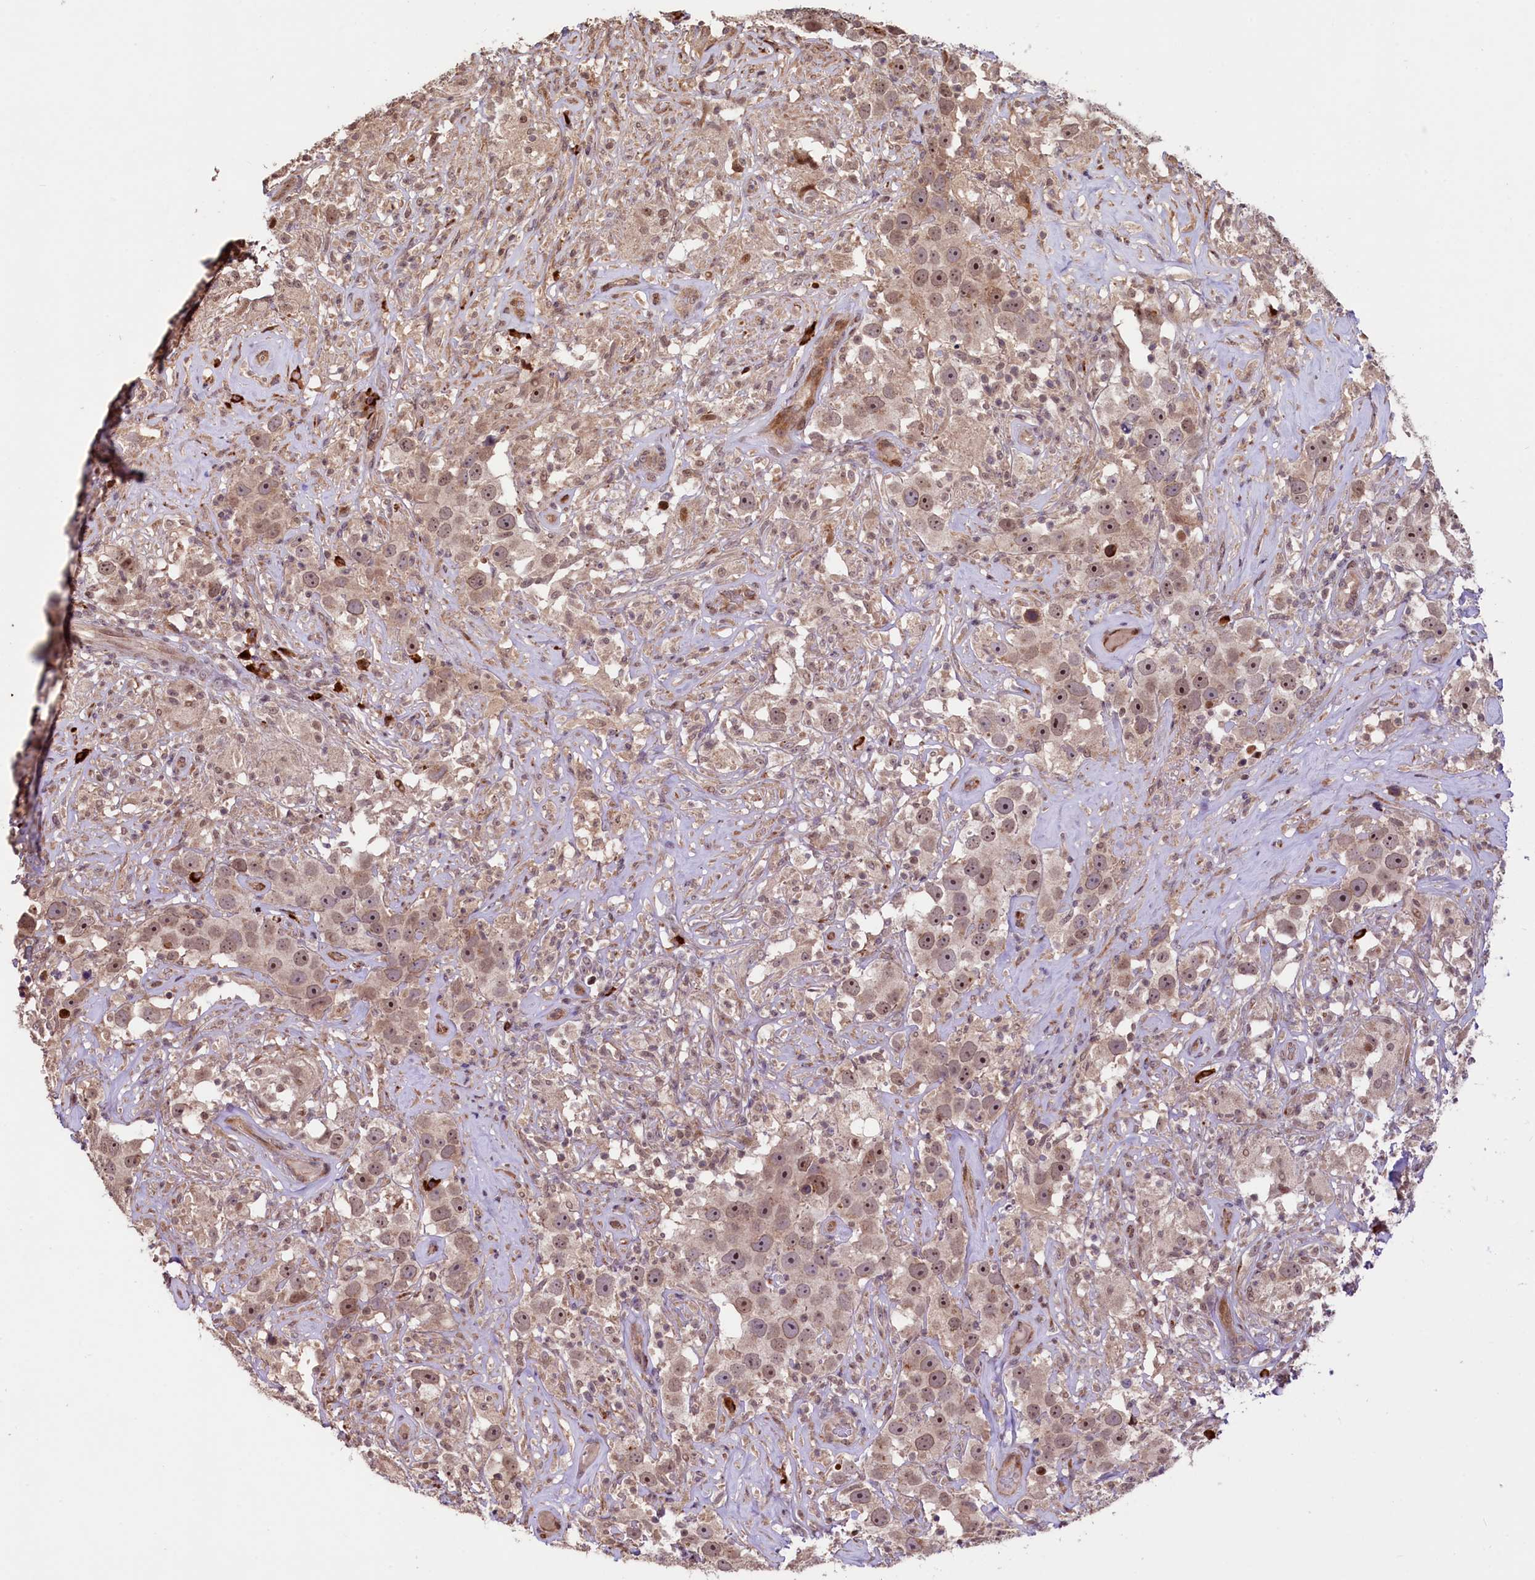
{"staining": {"intensity": "moderate", "quantity": ">75%", "location": "cytoplasmic/membranous,nuclear"}, "tissue": "testis cancer", "cell_type": "Tumor cells", "image_type": "cancer", "snomed": [{"axis": "morphology", "description": "Seminoma, NOS"}, {"axis": "topography", "description": "Testis"}], "caption": "IHC staining of testis cancer, which shows medium levels of moderate cytoplasmic/membranous and nuclear staining in about >75% of tumor cells indicating moderate cytoplasmic/membranous and nuclear protein positivity. The staining was performed using DAB (3,3'-diaminobenzidine) (brown) for protein detection and nuclei were counterstained in hematoxylin (blue).", "gene": "C5orf15", "patient": {"sex": "male", "age": 49}}